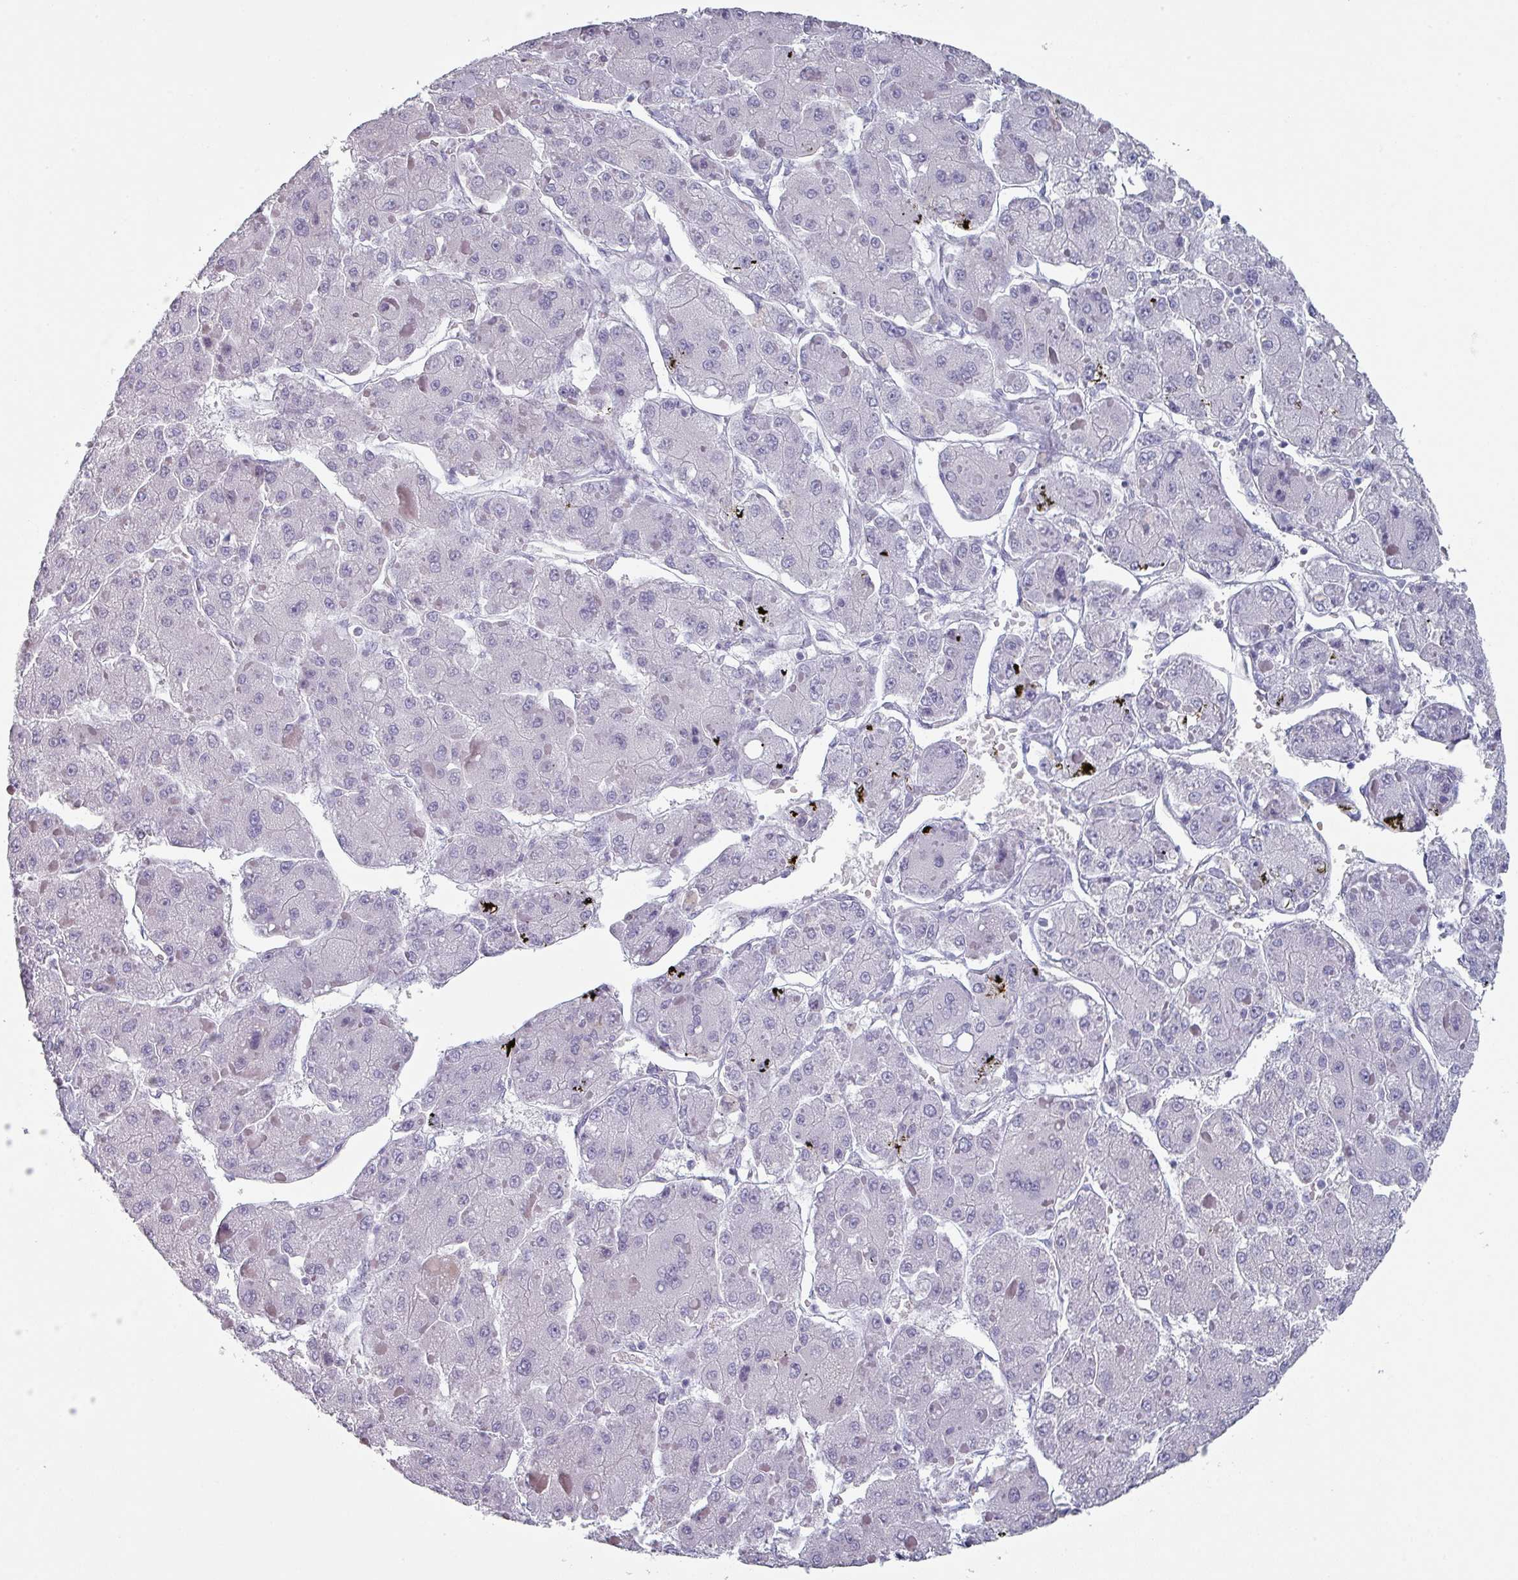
{"staining": {"intensity": "negative", "quantity": "none", "location": "none"}, "tissue": "liver cancer", "cell_type": "Tumor cells", "image_type": "cancer", "snomed": [{"axis": "morphology", "description": "Carcinoma, Hepatocellular, NOS"}, {"axis": "topography", "description": "Liver"}], "caption": "This micrograph is of liver hepatocellular carcinoma stained with immunohistochemistry (IHC) to label a protein in brown with the nuclei are counter-stained blue. There is no staining in tumor cells.", "gene": "SLC35G2", "patient": {"sex": "female", "age": 73}}